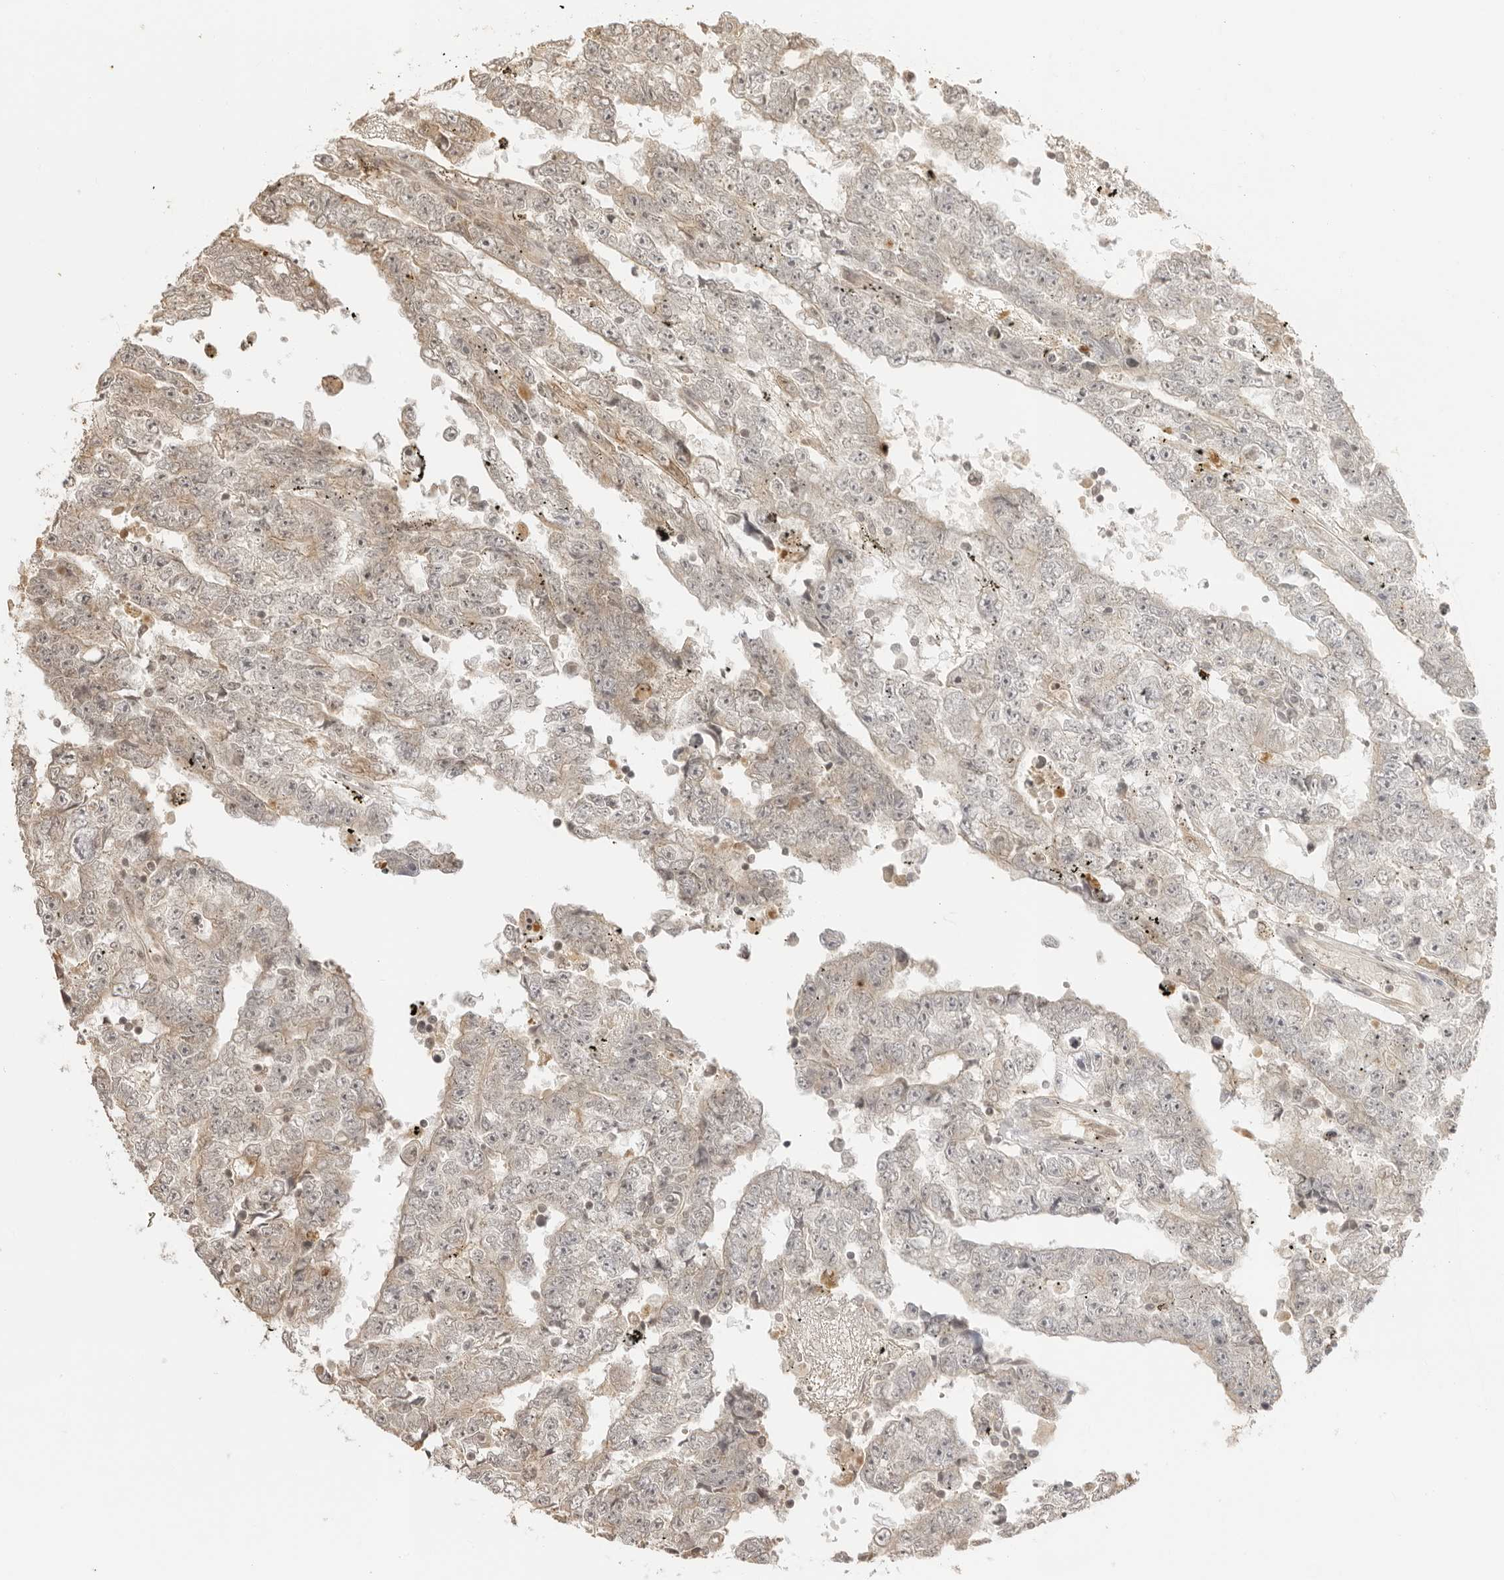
{"staining": {"intensity": "weak", "quantity": "<25%", "location": "cytoplasmic/membranous"}, "tissue": "testis cancer", "cell_type": "Tumor cells", "image_type": "cancer", "snomed": [{"axis": "morphology", "description": "Carcinoma, Embryonal, NOS"}, {"axis": "topography", "description": "Testis"}], "caption": "Immunohistochemical staining of testis cancer (embryonal carcinoma) reveals no significant expression in tumor cells.", "gene": "IKBKE", "patient": {"sex": "male", "age": 25}}